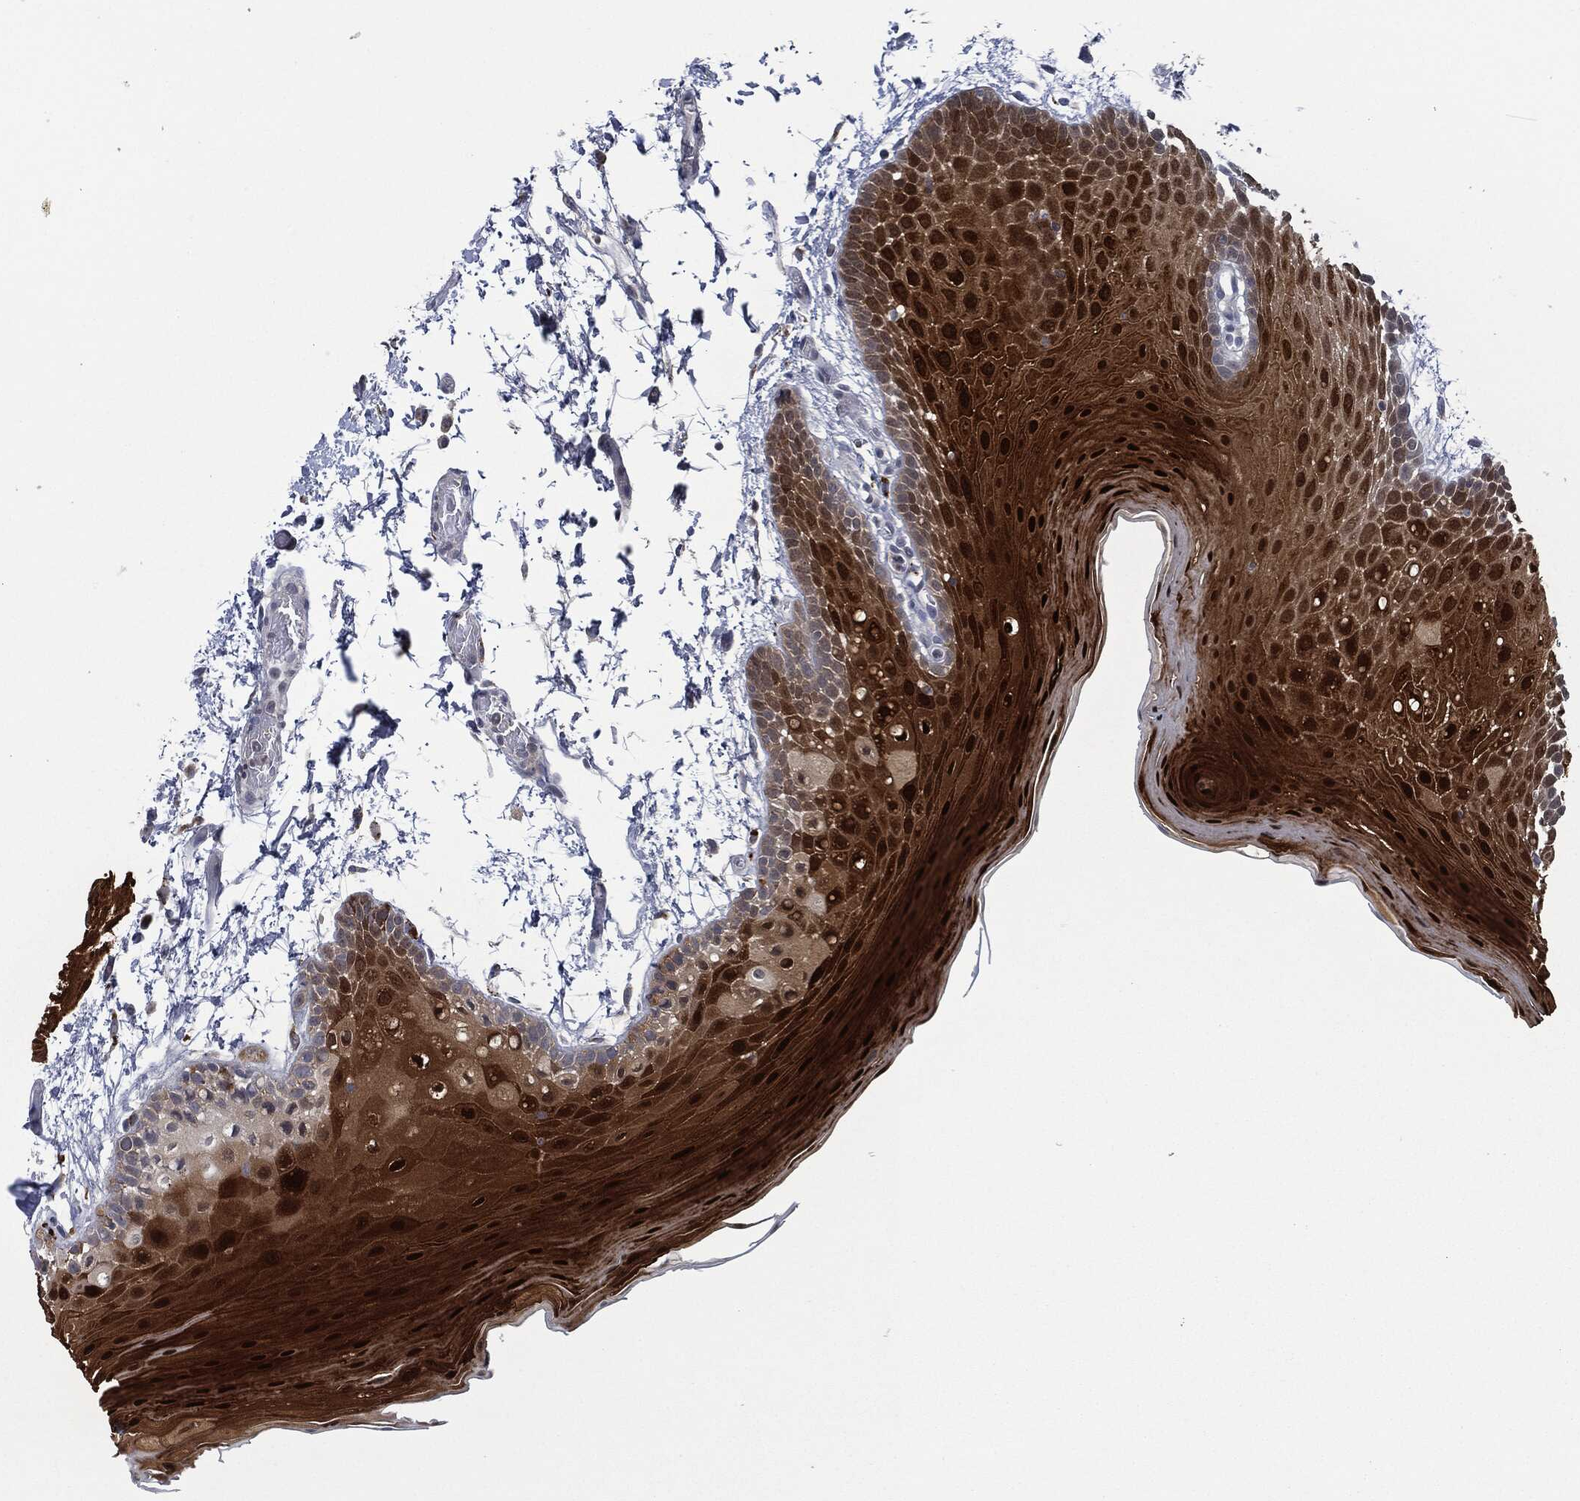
{"staining": {"intensity": "strong", "quantity": ">75%", "location": "cytoplasmic/membranous,nuclear"}, "tissue": "oral mucosa", "cell_type": "Squamous epithelial cells", "image_type": "normal", "snomed": [{"axis": "morphology", "description": "Normal tissue, NOS"}, {"axis": "topography", "description": "Oral tissue"}], "caption": "Immunohistochemistry (DAB) staining of unremarkable human oral mucosa reveals strong cytoplasmic/membranous,nuclear protein expression in approximately >75% of squamous epithelial cells.", "gene": "IL1RN", "patient": {"sex": "male", "age": 62}}